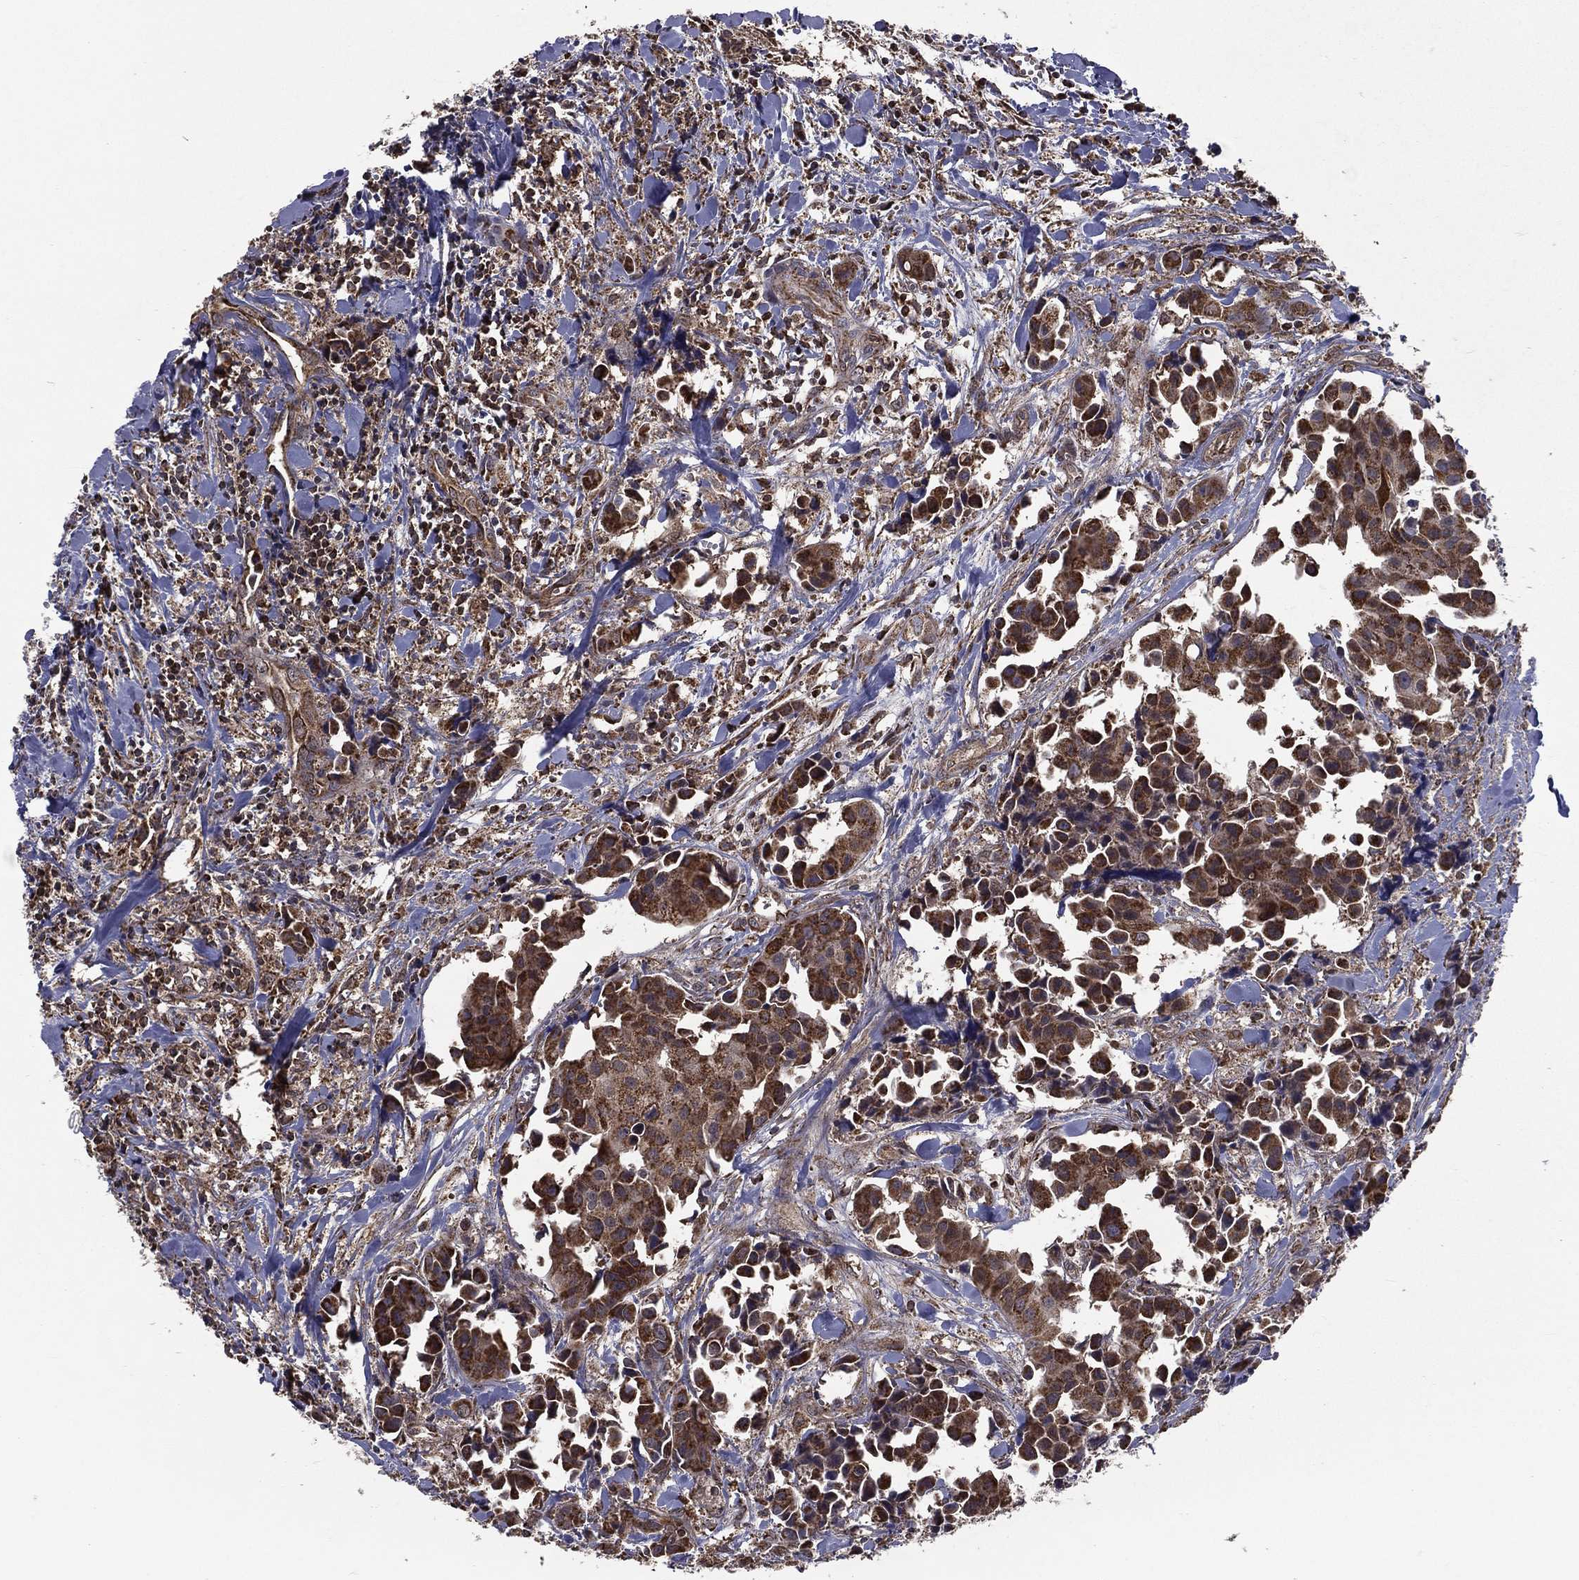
{"staining": {"intensity": "strong", "quantity": ">75%", "location": "cytoplasmic/membranous"}, "tissue": "head and neck cancer", "cell_type": "Tumor cells", "image_type": "cancer", "snomed": [{"axis": "morphology", "description": "Adenocarcinoma, NOS"}, {"axis": "topography", "description": "Head-Neck"}], "caption": "Approximately >75% of tumor cells in human adenocarcinoma (head and neck) demonstrate strong cytoplasmic/membranous protein staining as visualized by brown immunohistochemical staining.", "gene": "RIGI", "patient": {"sex": "male", "age": 76}}